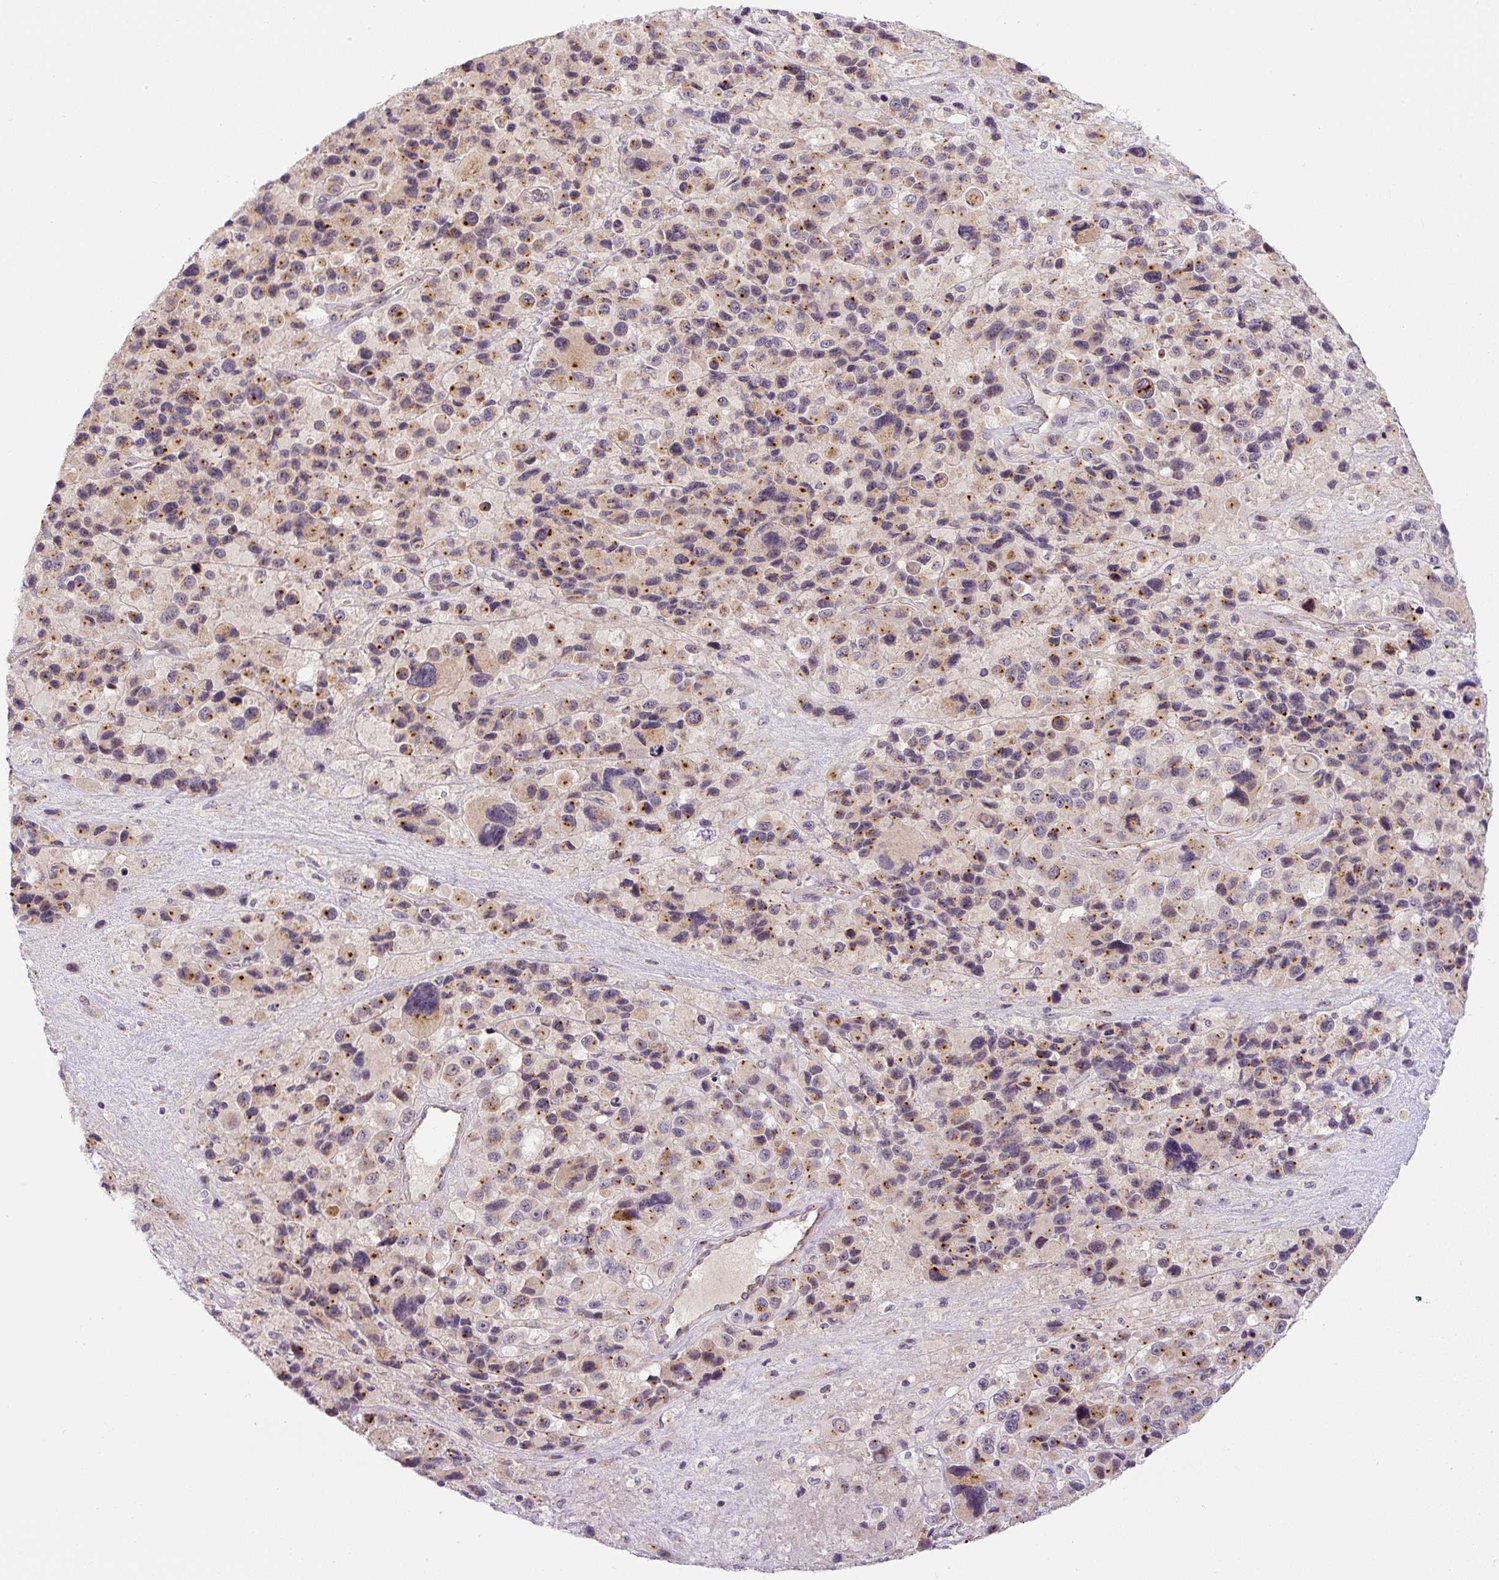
{"staining": {"intensity": "weak", "quantity": ">75%", "location": "cytoplasmic/membranous"}, "tissue": "melanoma", "cell_type": "Tumor cells", "image_type": "cancer", "snomed": [{"axis": "morphology", "description": "Malignant melanoma, Metastatic site"}, {"axis": "topography", "description": "Lymph node"}], "caption": "Immunohistochemical staining of malignant melanoma (metastatic site) exhibits low levels of weak cytoplasmic/membranous staining in approximately >75% of tumor cells.", "gene": "PCM1", "patient": {"sex": "female", "age": 65}}